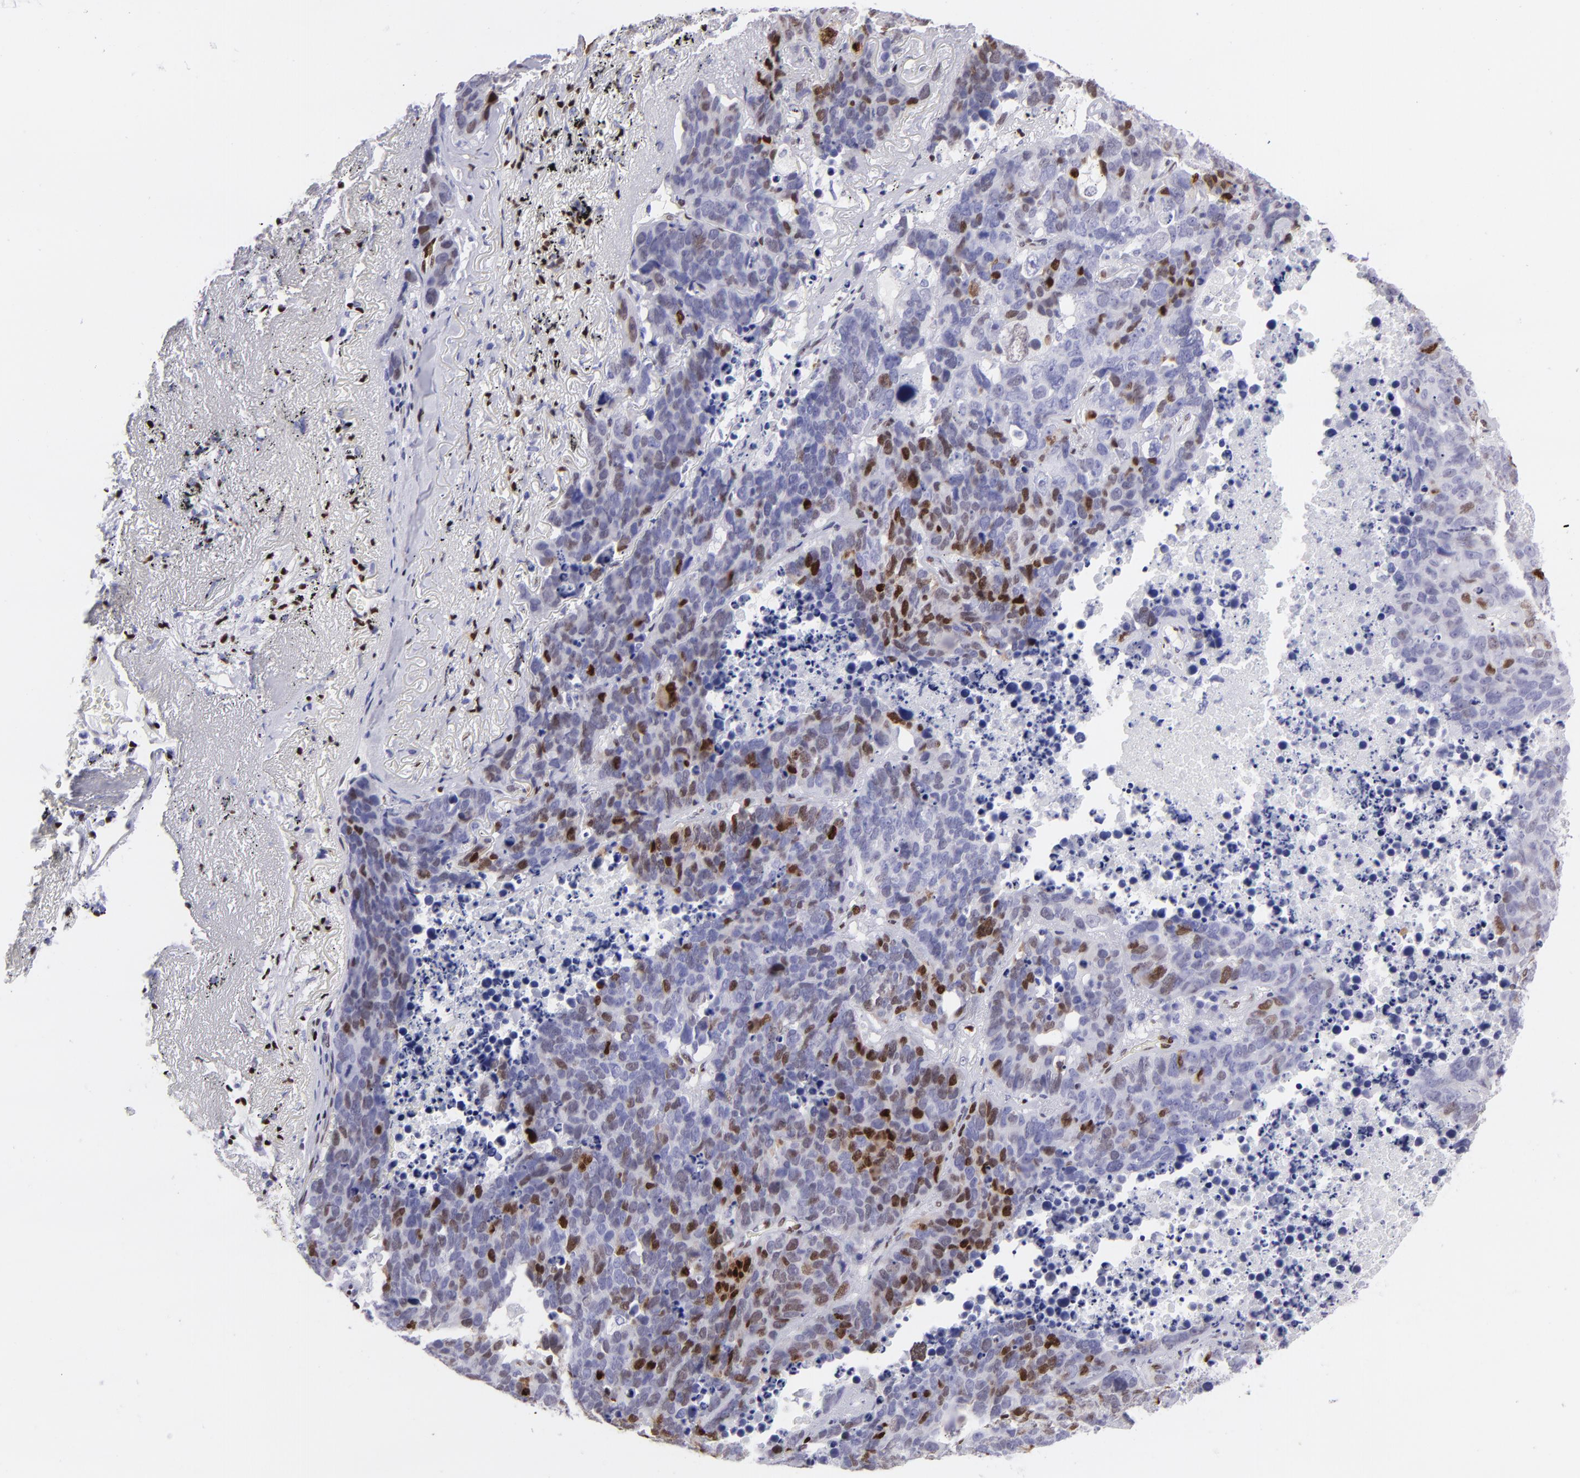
{"staining": {"intensity": "moderate", "quantity": "25%-75%", "location": "nuclear"}, "tissue": "lung cancer", "cell_type": "Tumor cells", "image_type": "cancer", "snomed": [{"axis": "morphology", "description": "Carcinoid, malignant, NOS"}, {"axis": "topography", "description": "Lung"}], "caption": "Protein analysis of lung cancer tissue reveals moderate nuclear expression in about 25%-75% of tumor cells.", "gene": "ETS1", "patient": {"sex": "male", "age": 60}}